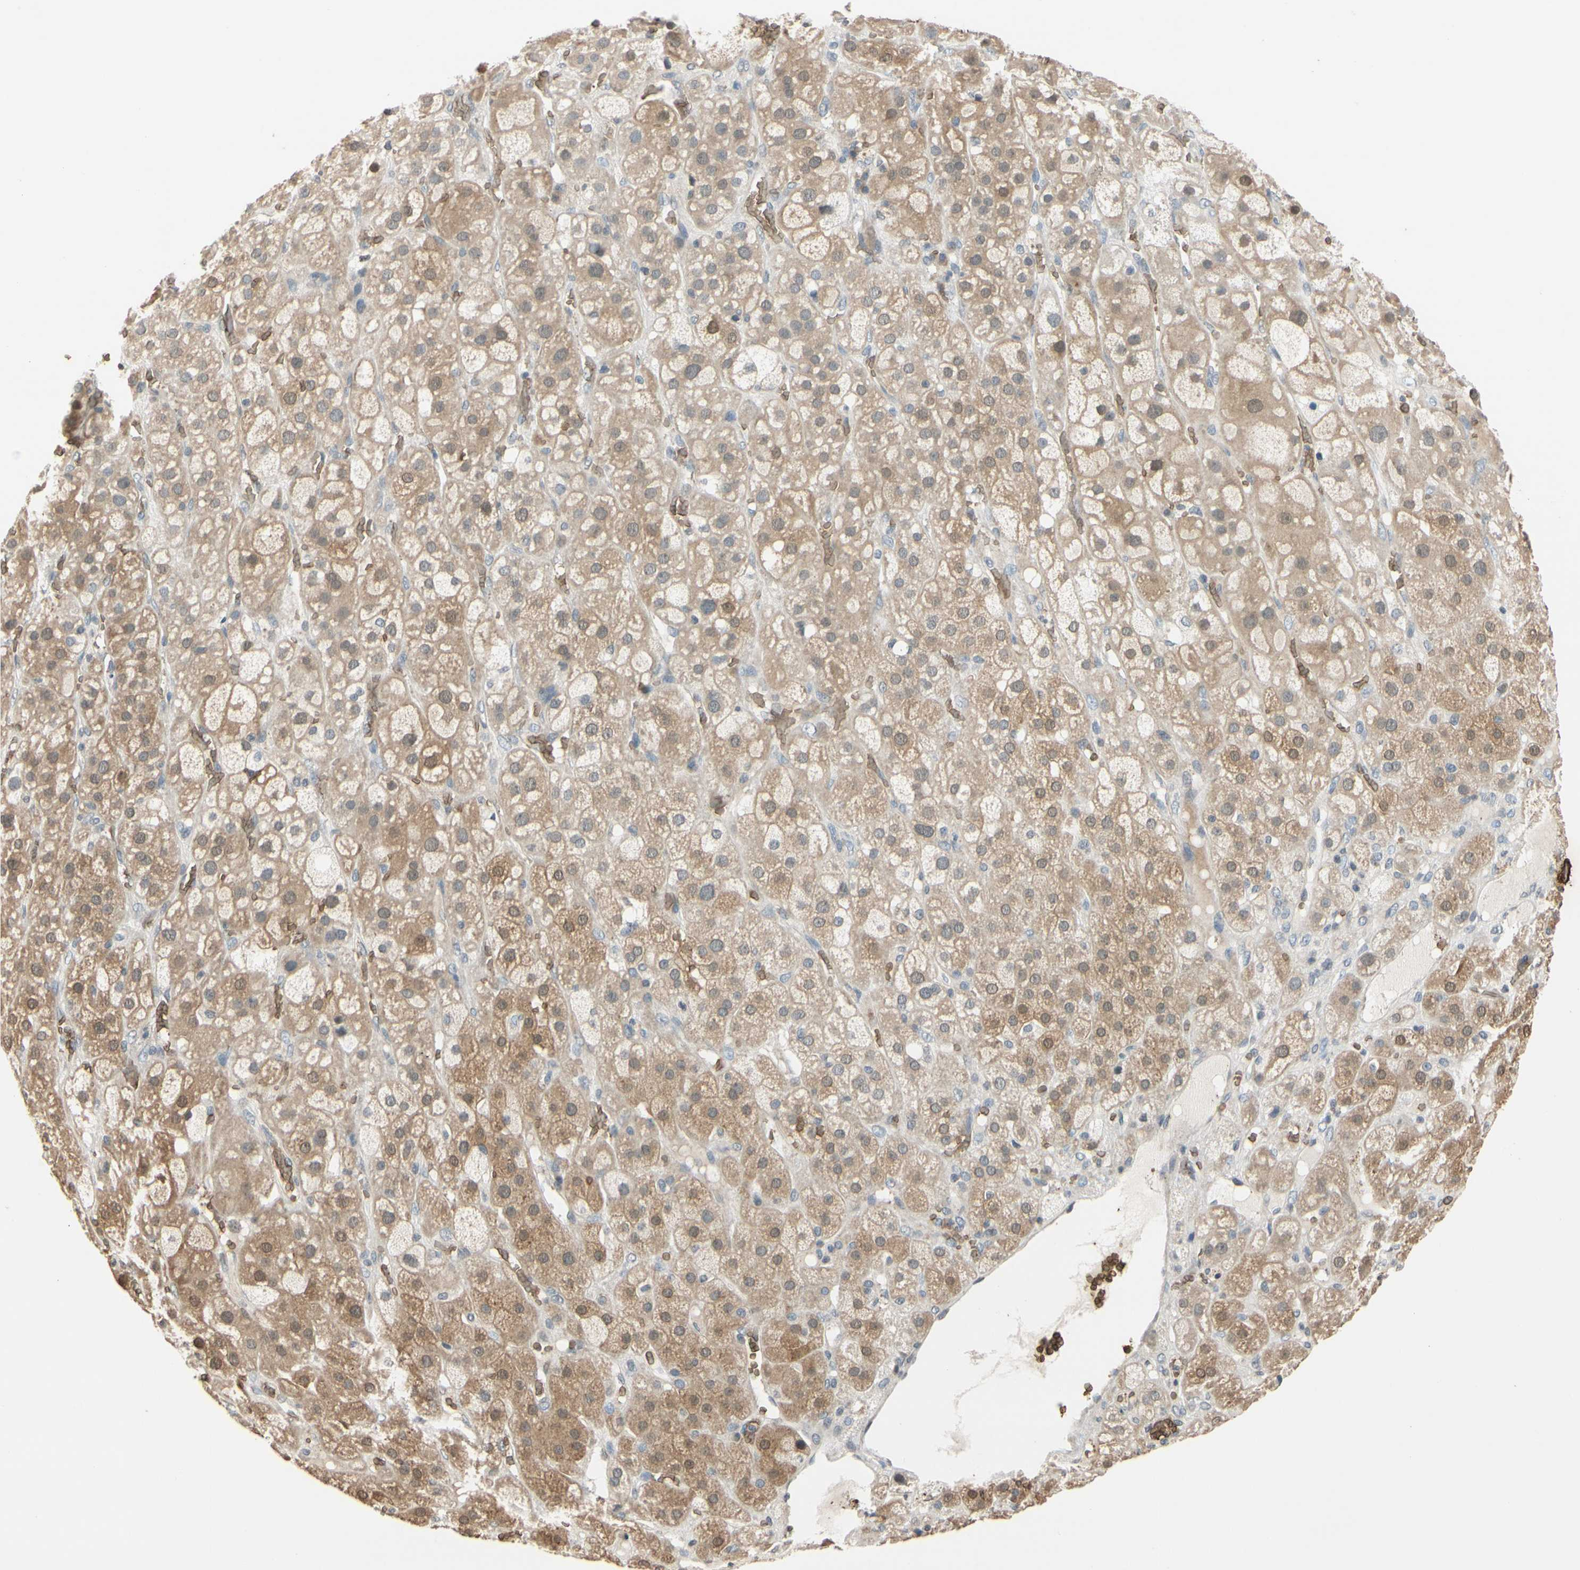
{"staining": {"intensity": "moderate", "quantity": ">75%", "location": "cytoplasmic/membranous"}, "tissue": "adrenal gland", "cell_type": "Glandular cells", "image_type": "normal", "snomed": [{"axis": "morphology", "description": "Normal tissue, NOS"}, {"axis": "topography", "description": "Adrenal gland"}], "caption": "IHC (DAB (3,3'-diaminobenzidine)) staining of benign adrenal gland exhibits moderate cytoplasmic/membranous protein expression in about >75% of glandular cells.", "gene": "GYPC", "patient": {"sex": "female", "age": 47}}